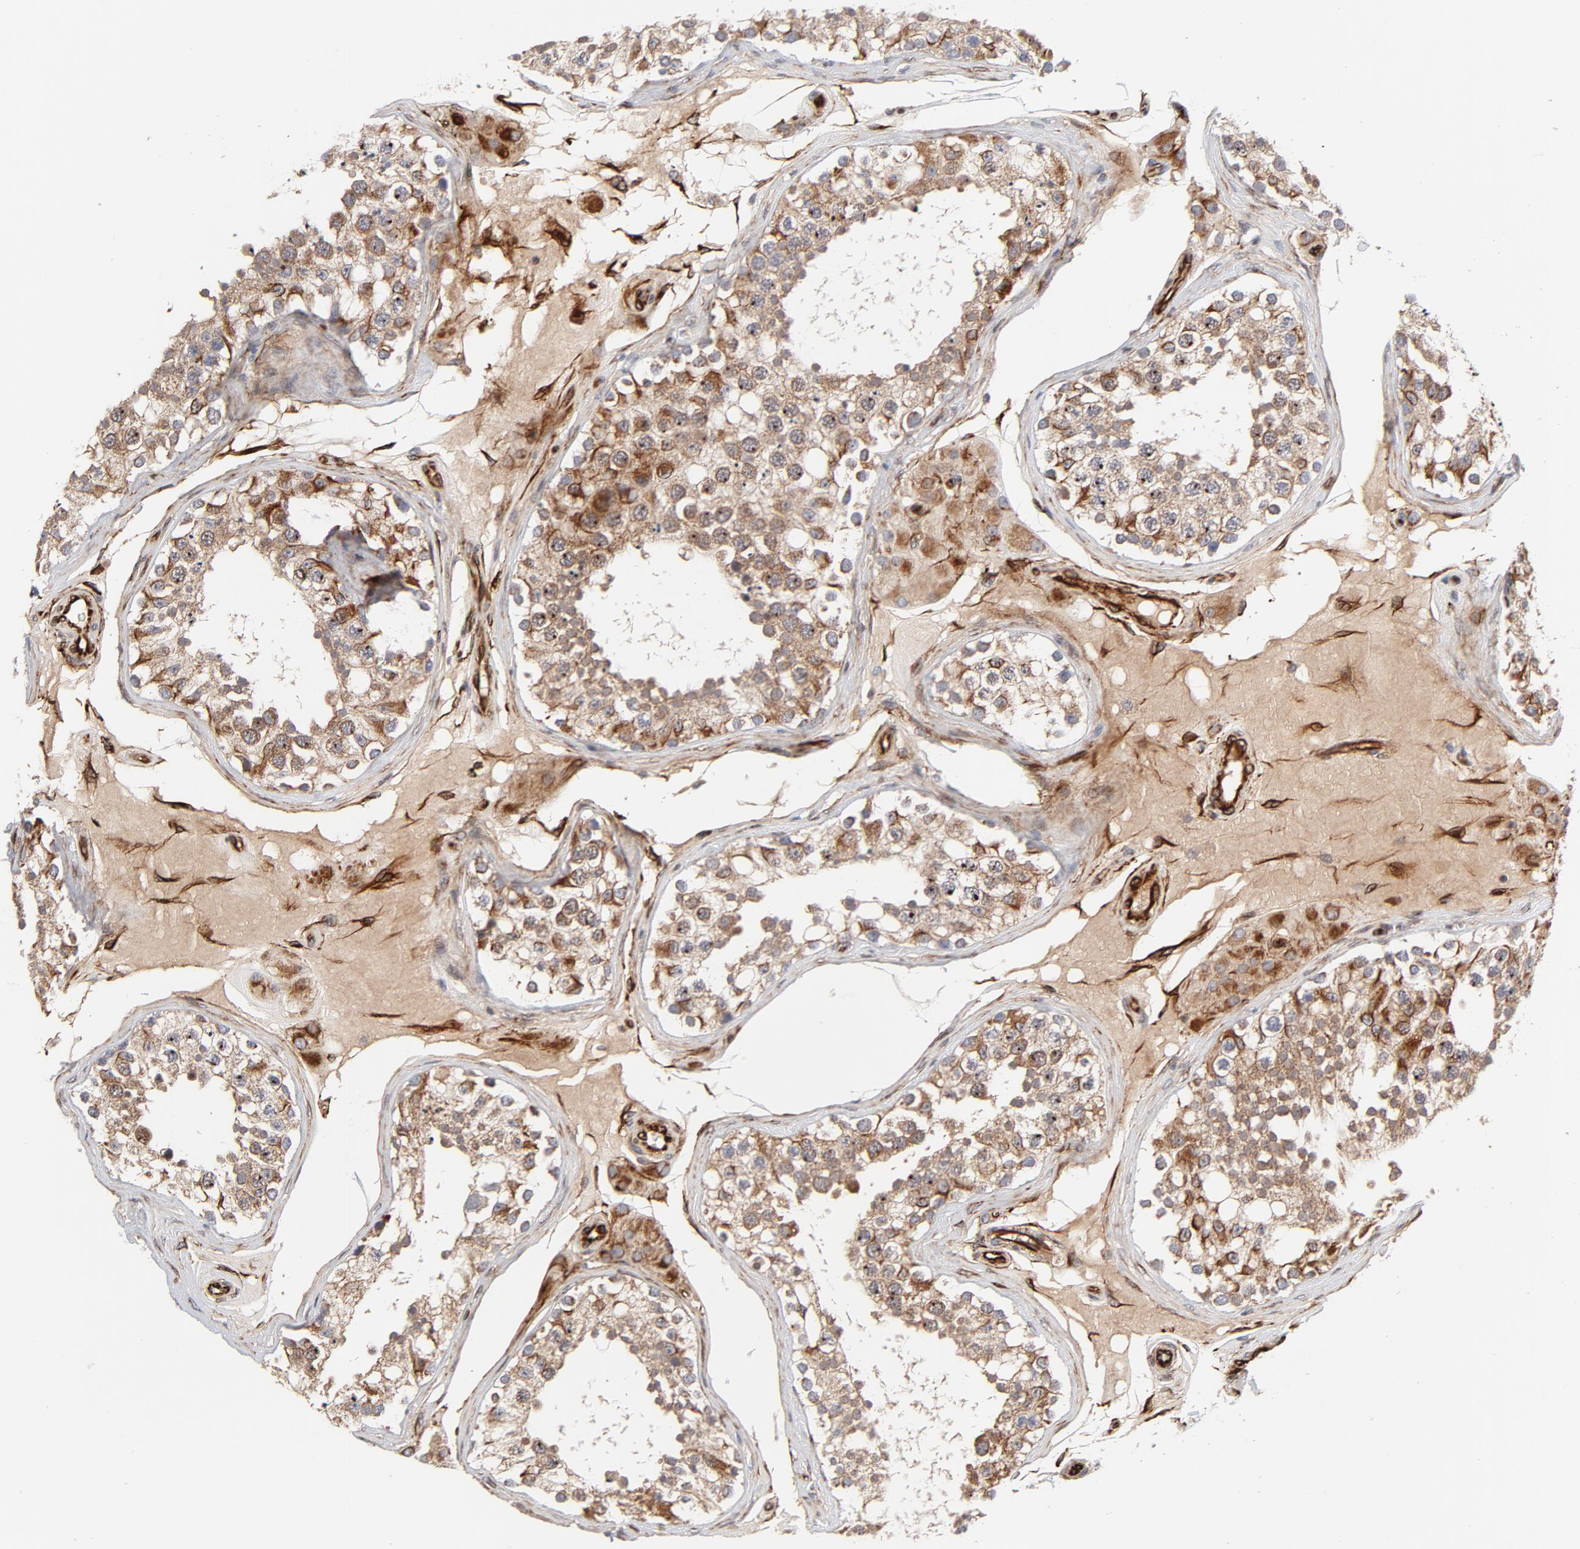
{"staining": {"intensity": "strong", "quantity": ">75%", "location": "cytoplasmic/membranous"}, "tissue": "testis", "cell_type": "Cells in seminiferous ducts", "image_type": "normal", "snomed": [{"axis": "morphology", "description": "Normal tissue, NOS"}, {"axis": "topography", "description": "Testis"}], "caption": "Normal testis reveals strong cytoplasmic/membranous positivity in about >75% of cells in seminiferous ducts.", "gene": "DNAAF2", "patient": {"sex": "male", "age": 68}}